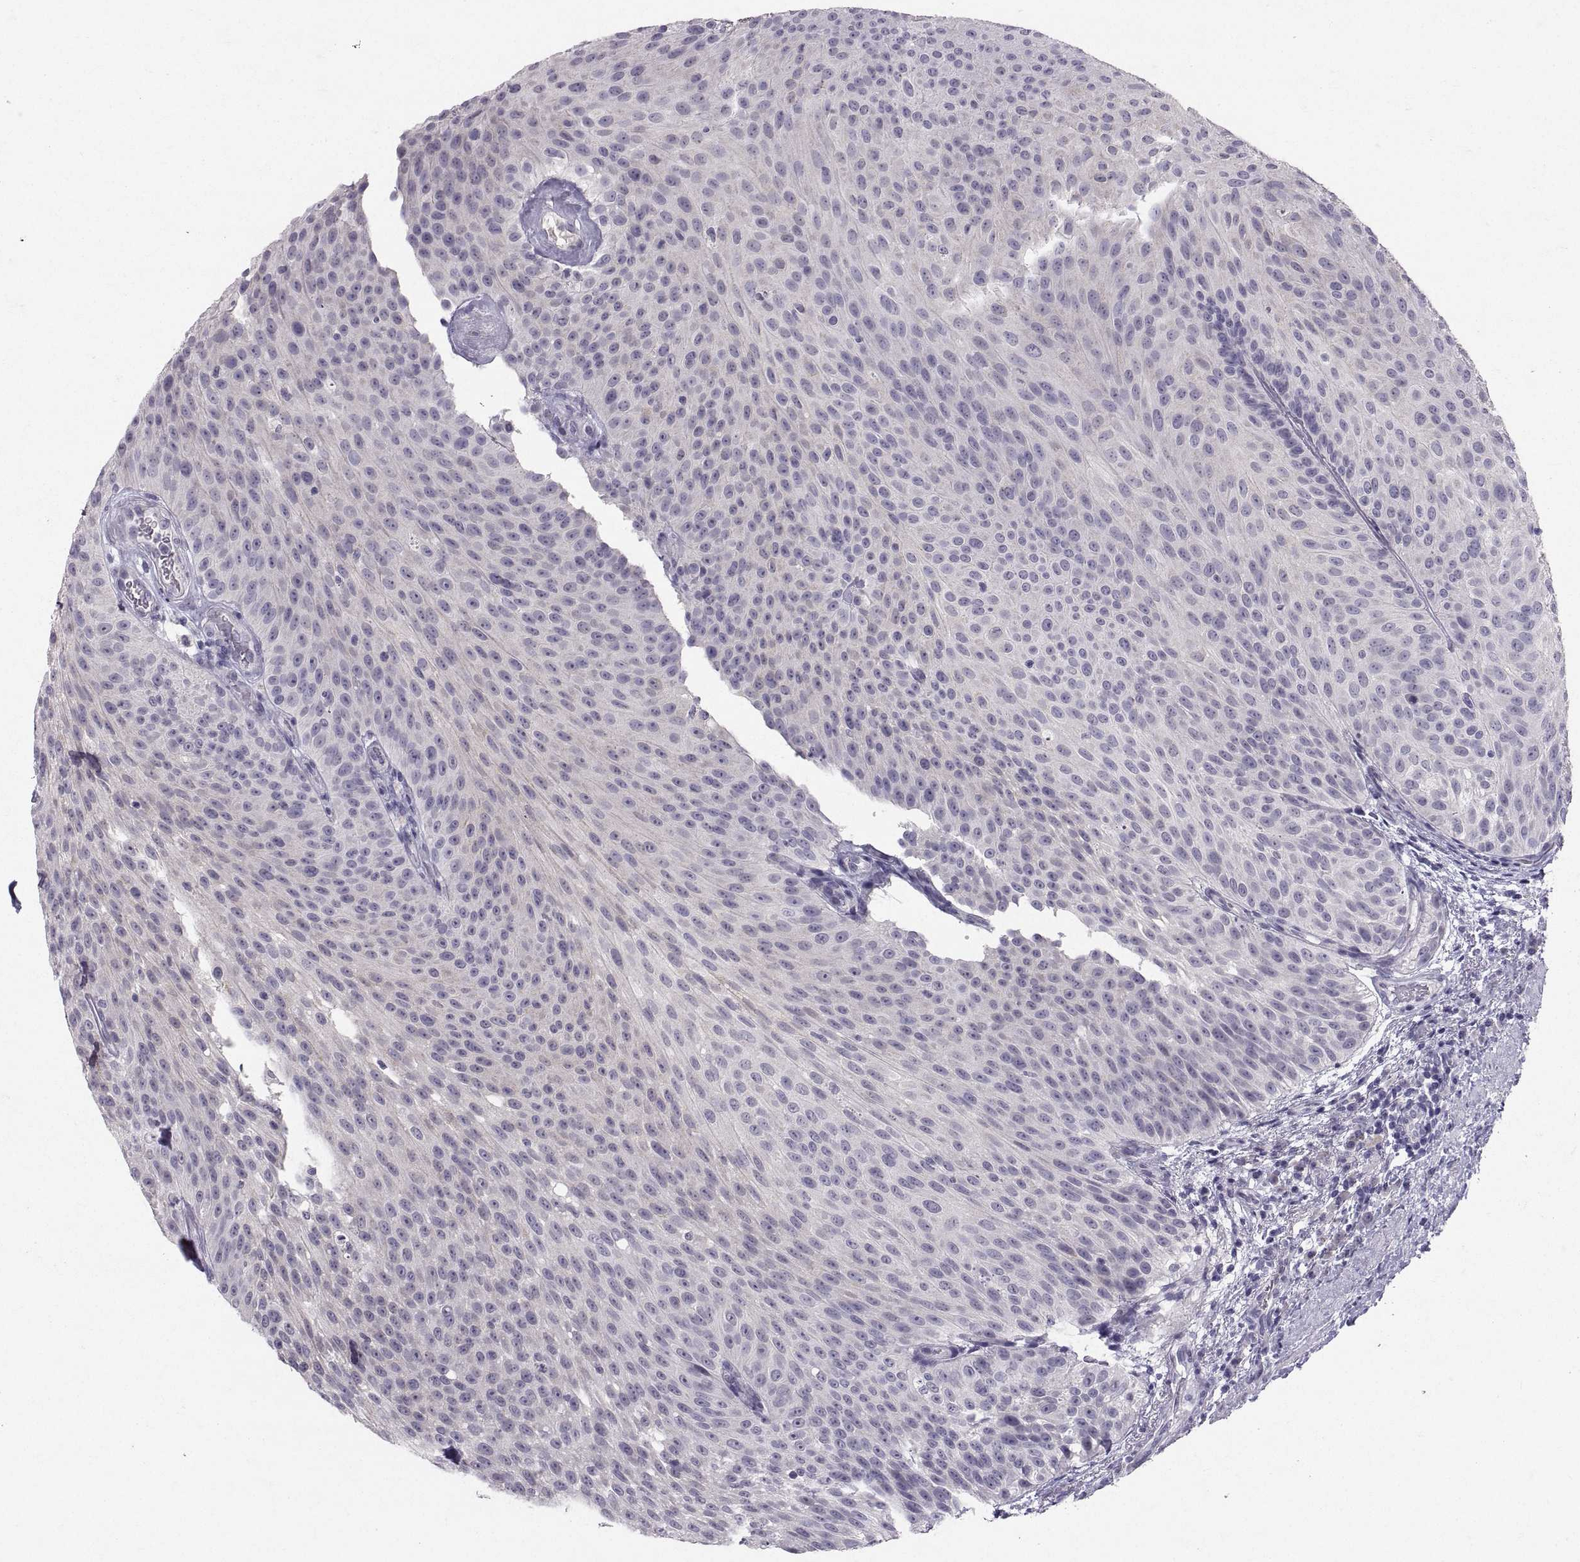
{"staining": {"intensity": "negative", "quantity": "none", "location": "none"}, "tissue": "urothelial cancer", "cell_type": "Tumor cells", "image_type": "cancer", "snomed": [{"axis": "morphology", "description": "Urothelial carcinoma, Low grade"}, {"axis": "topography", "description": "Urinary bladder"}], "caption": "Immunohistochemistry photomicrograph of urothelial cancer stained for a protein (brown), which demonstrates no expression in tumor cells. Brightfield microscopy of IHC stained with DAB (3,3'-diaminobenzidine) (brown) and hematoxylin (blue), captured at high magnification.", "gene": "PTN", "patient": {"sex": "male", "age": 78}}